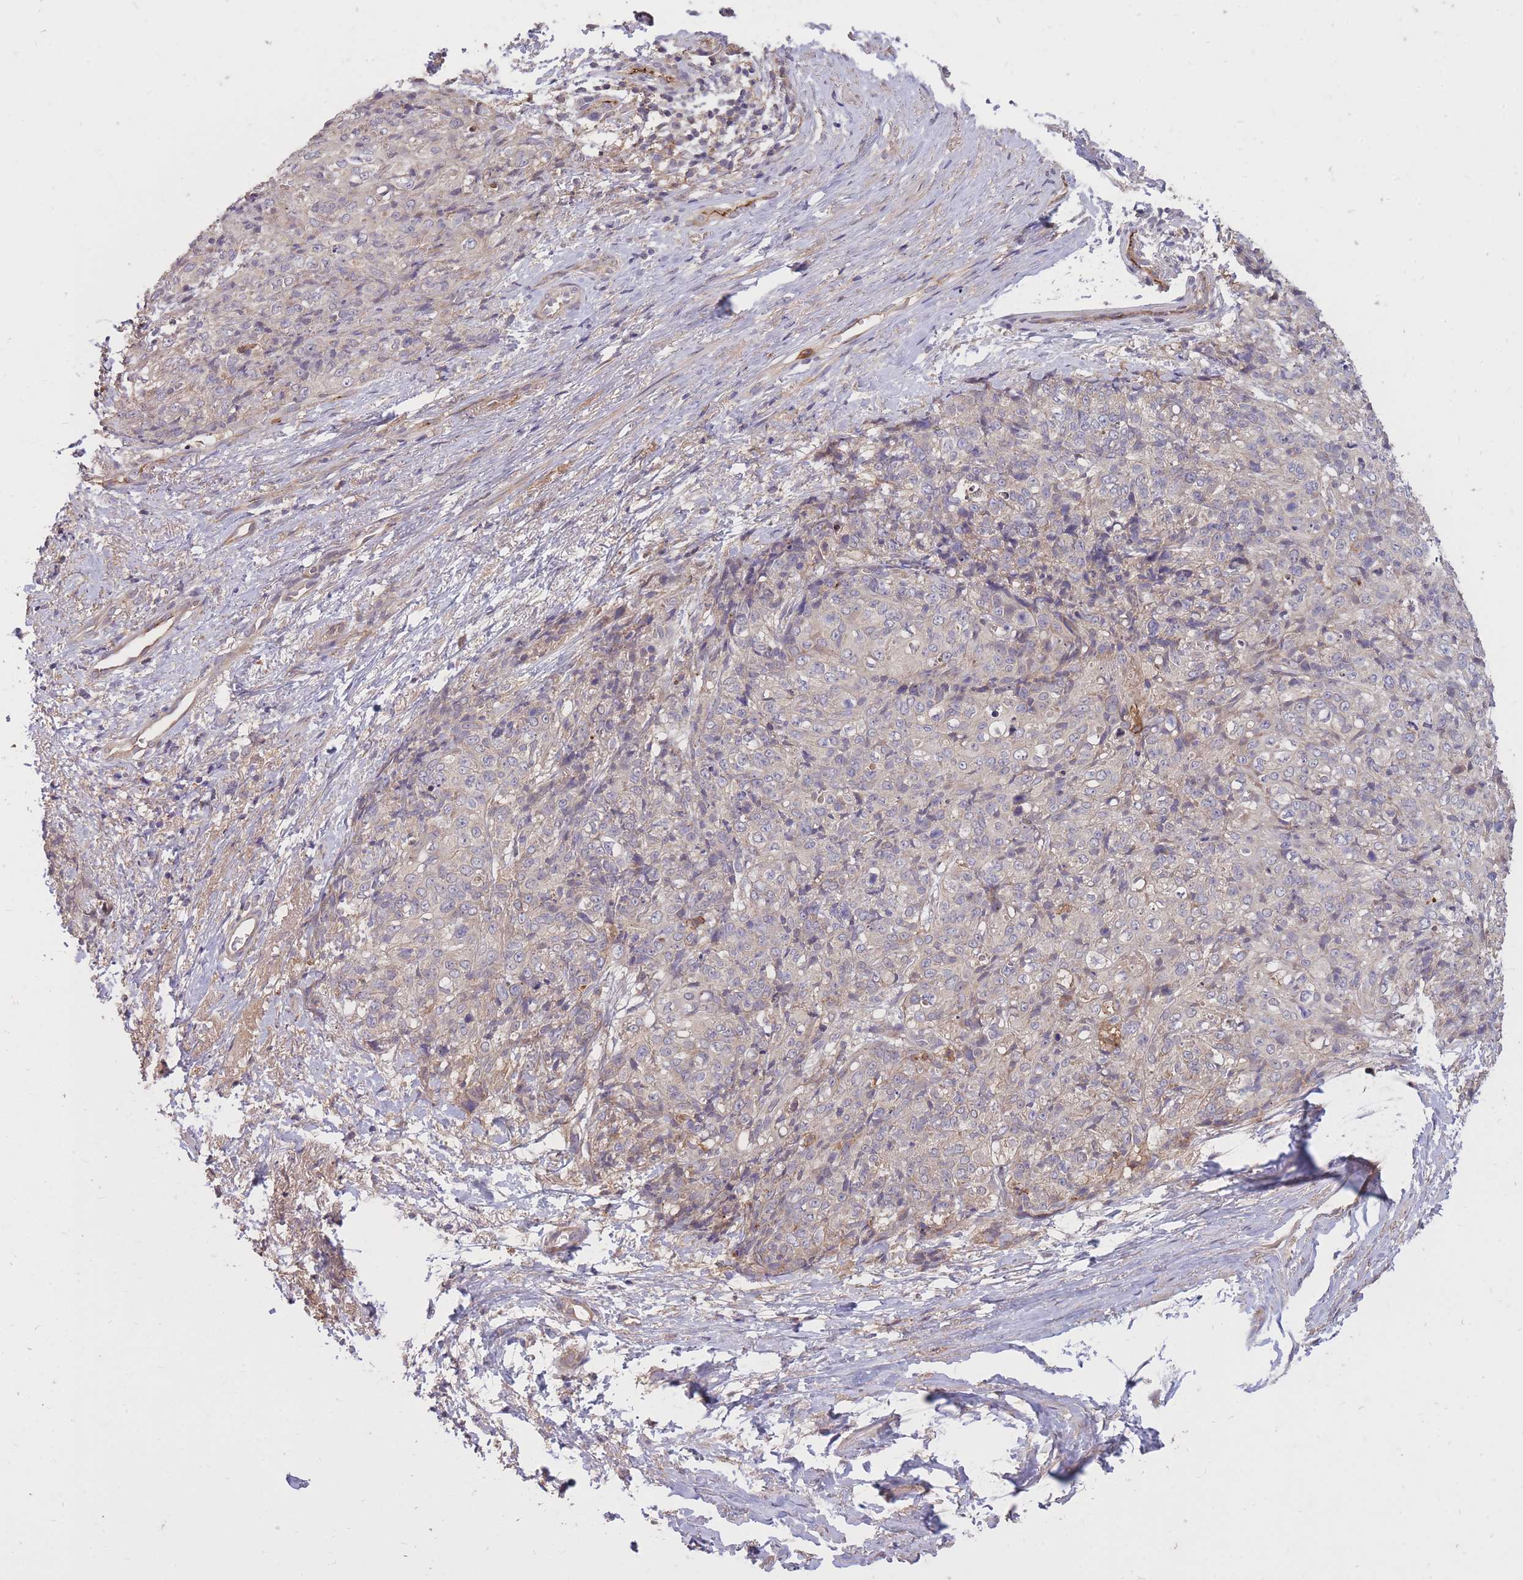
{"staining": {"intensity": "negative", "quantity": "none", "location": "none"}, "tissue": "skin cancer", "cell_type": "Tumor cells", "image_type": "cancer", "snomed": [{"axis": "morphology", "description": "Squamous cell carcinoma, NOS"}, {"axis": "topography", "description": "Skin"}, {"axis": "topography", "description": "Vulva"}], "caption": "The IHC photomicrograph has no significant expression in tumor cells of squamous cell carcinoma (skin) tissue.", "gene": "IGF2BP2", "patient": {"sex": "female", "age": 85}}